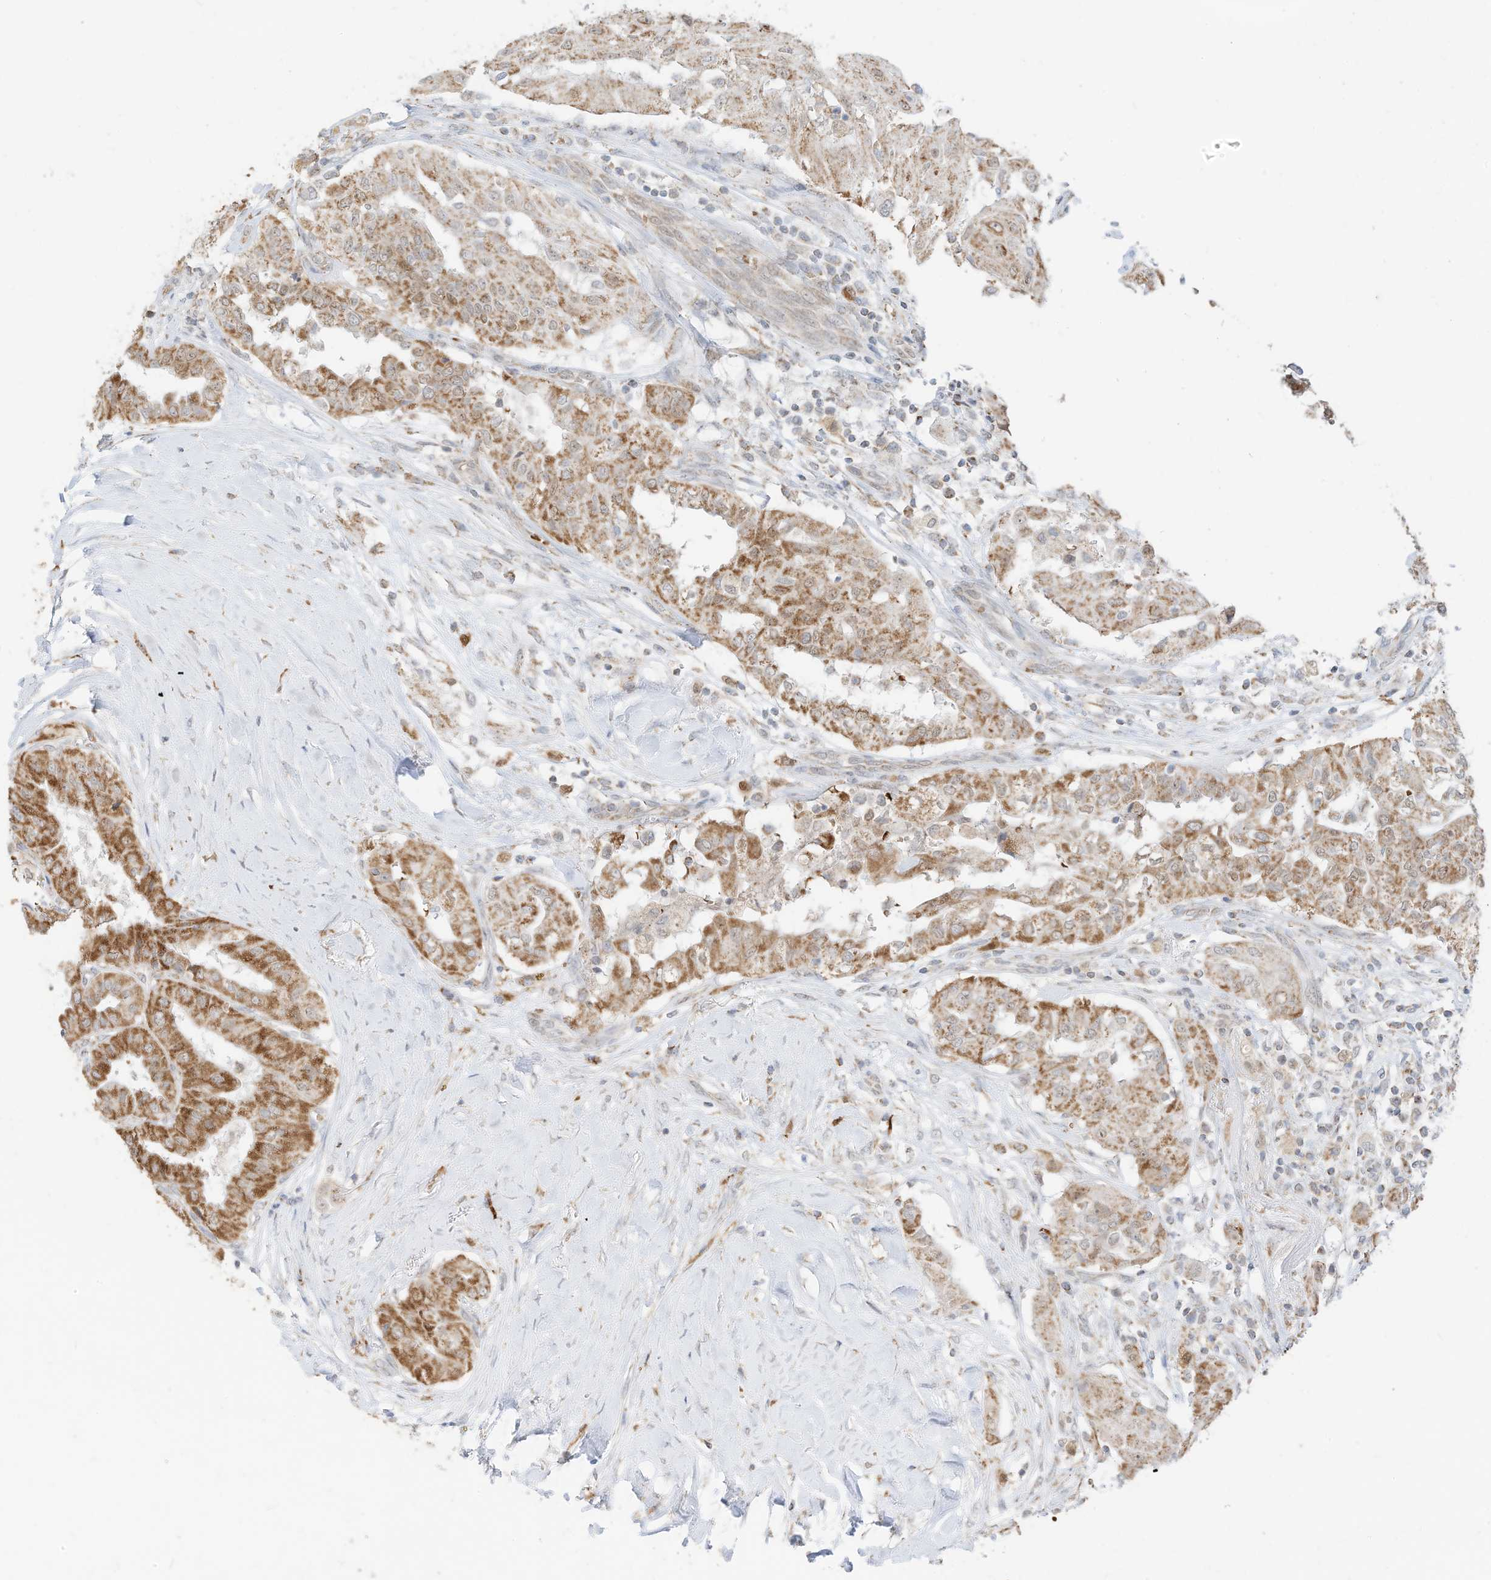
{"staining": {"intensity": "moderate", "quantity": ">75%", "location": "cytoplasmic/membranous"}, "tissue": "thyroid cancer", "cell_type": "Tumor cells", "image_type": "cancer", "snomed": [{"axis": "morphology", "description": "Papillary adenocarcinoma, NOS"}, {"axis": "topography", "description": "Thyroid gland"}], "caption": "This histopathology image shows IHC staining of thyroid papillary adenocarcinoma, with medium moderate cytoplasmic/membranous expression in approximately >75% of tumor cells.", "gene": "MTUS2", "patient": {"sex": "female", "age": 59}}